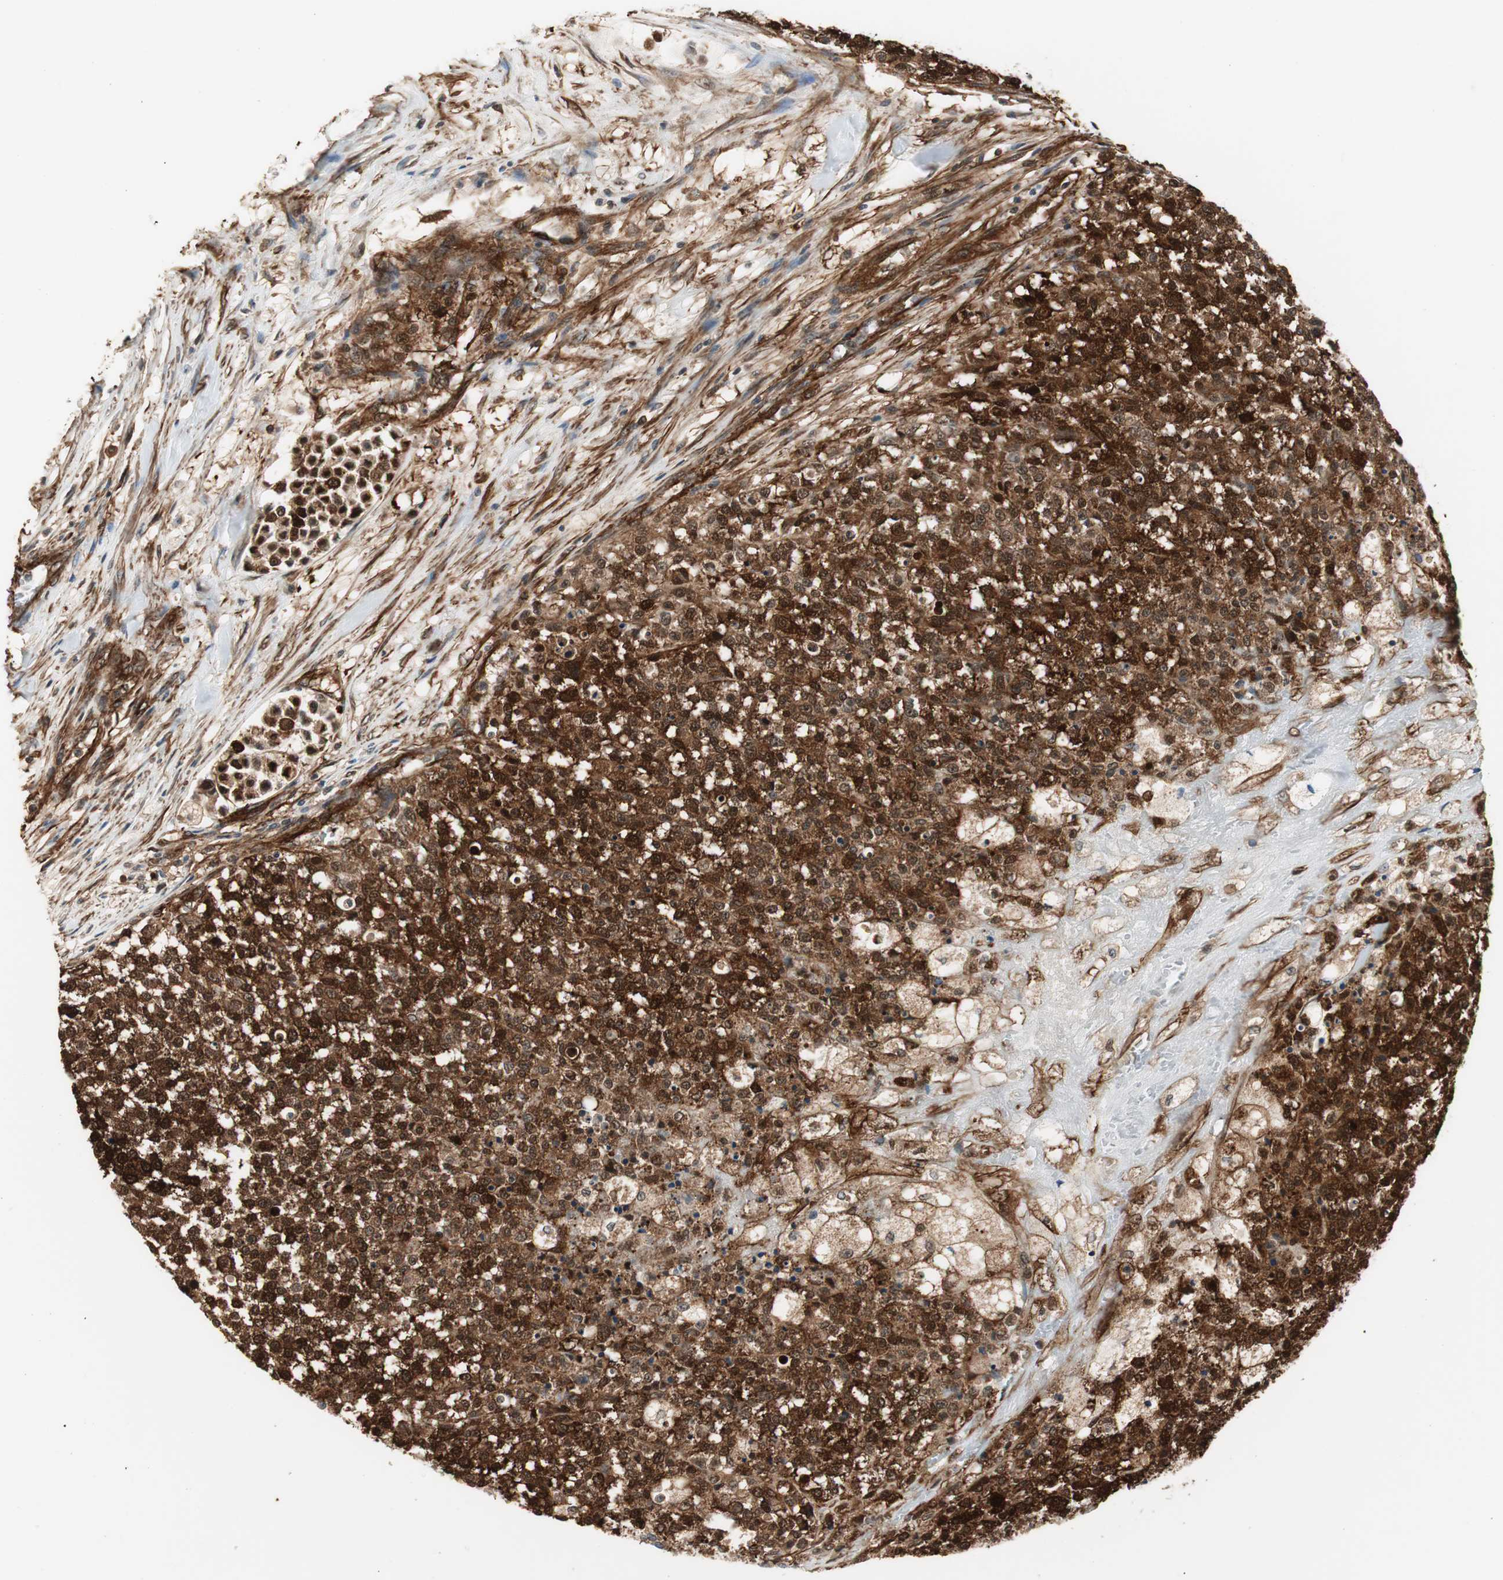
{"staining": {"intensity": "strong", "quantity": ">75%", "location": "cytoplasmic/membranous,nuclear"}, "tissue": "testis cancer", "cell_type": "Tumor cells", "image_type": "cancer", "snomed": [{"axis": "morphology", "description": "Seminoma, NOS"}, {"axis": "topography", "description": "Testis"}], "caption": "Protein staining exhibits strong cytoplasmic/membranous and nuclear staining in approximately >75% of tumor cells in testis cancer. (DAB (3,3'-diaminobenzidine) = brown stain, brightfield microscopy at high magnification).", "gene": "PTPN11", "patient": {"sex": "male", "age": 59}}